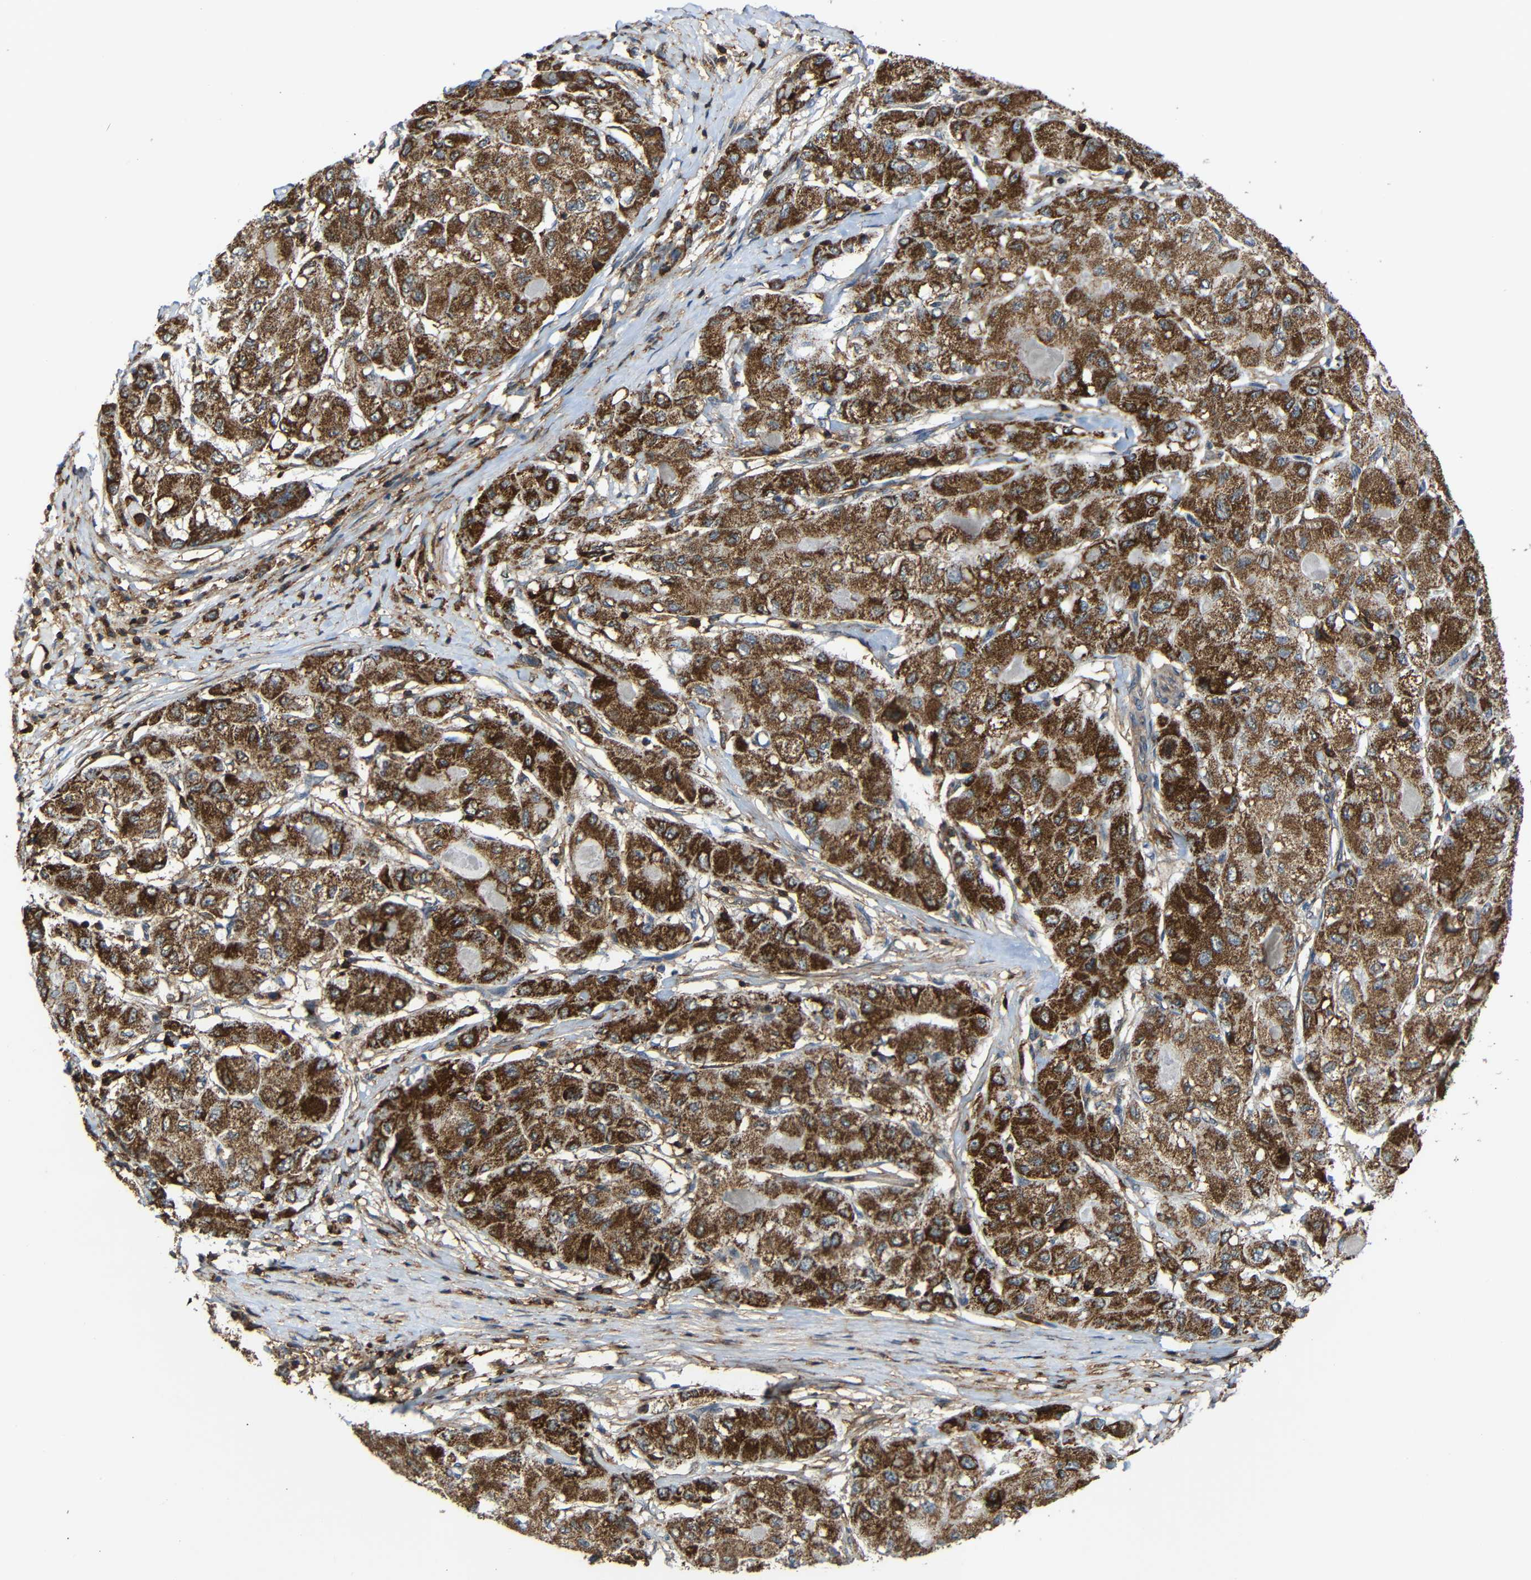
{"staining": {"intensity": "strong", "quantity": ">75%", "location": "cytoplasmic/membranous"}, "tissue": "liver cancer", "cell_type": "Tumor cells", "image_type": "cancer", "snomed": [{"axis": "morphology", "description": "Carcinoma, Hepatocellular, NOS"}, {"axis": "topography", "description": "Liver"}], "caption": "Protein staining reveals strong cytoplasmic/membranous positivity in approximately >75% of tumor cells in liver cancer (hepatocellular carcinoma).", "gene": "C1GALT1", "patient": {"sex": "male", "age": 80}}